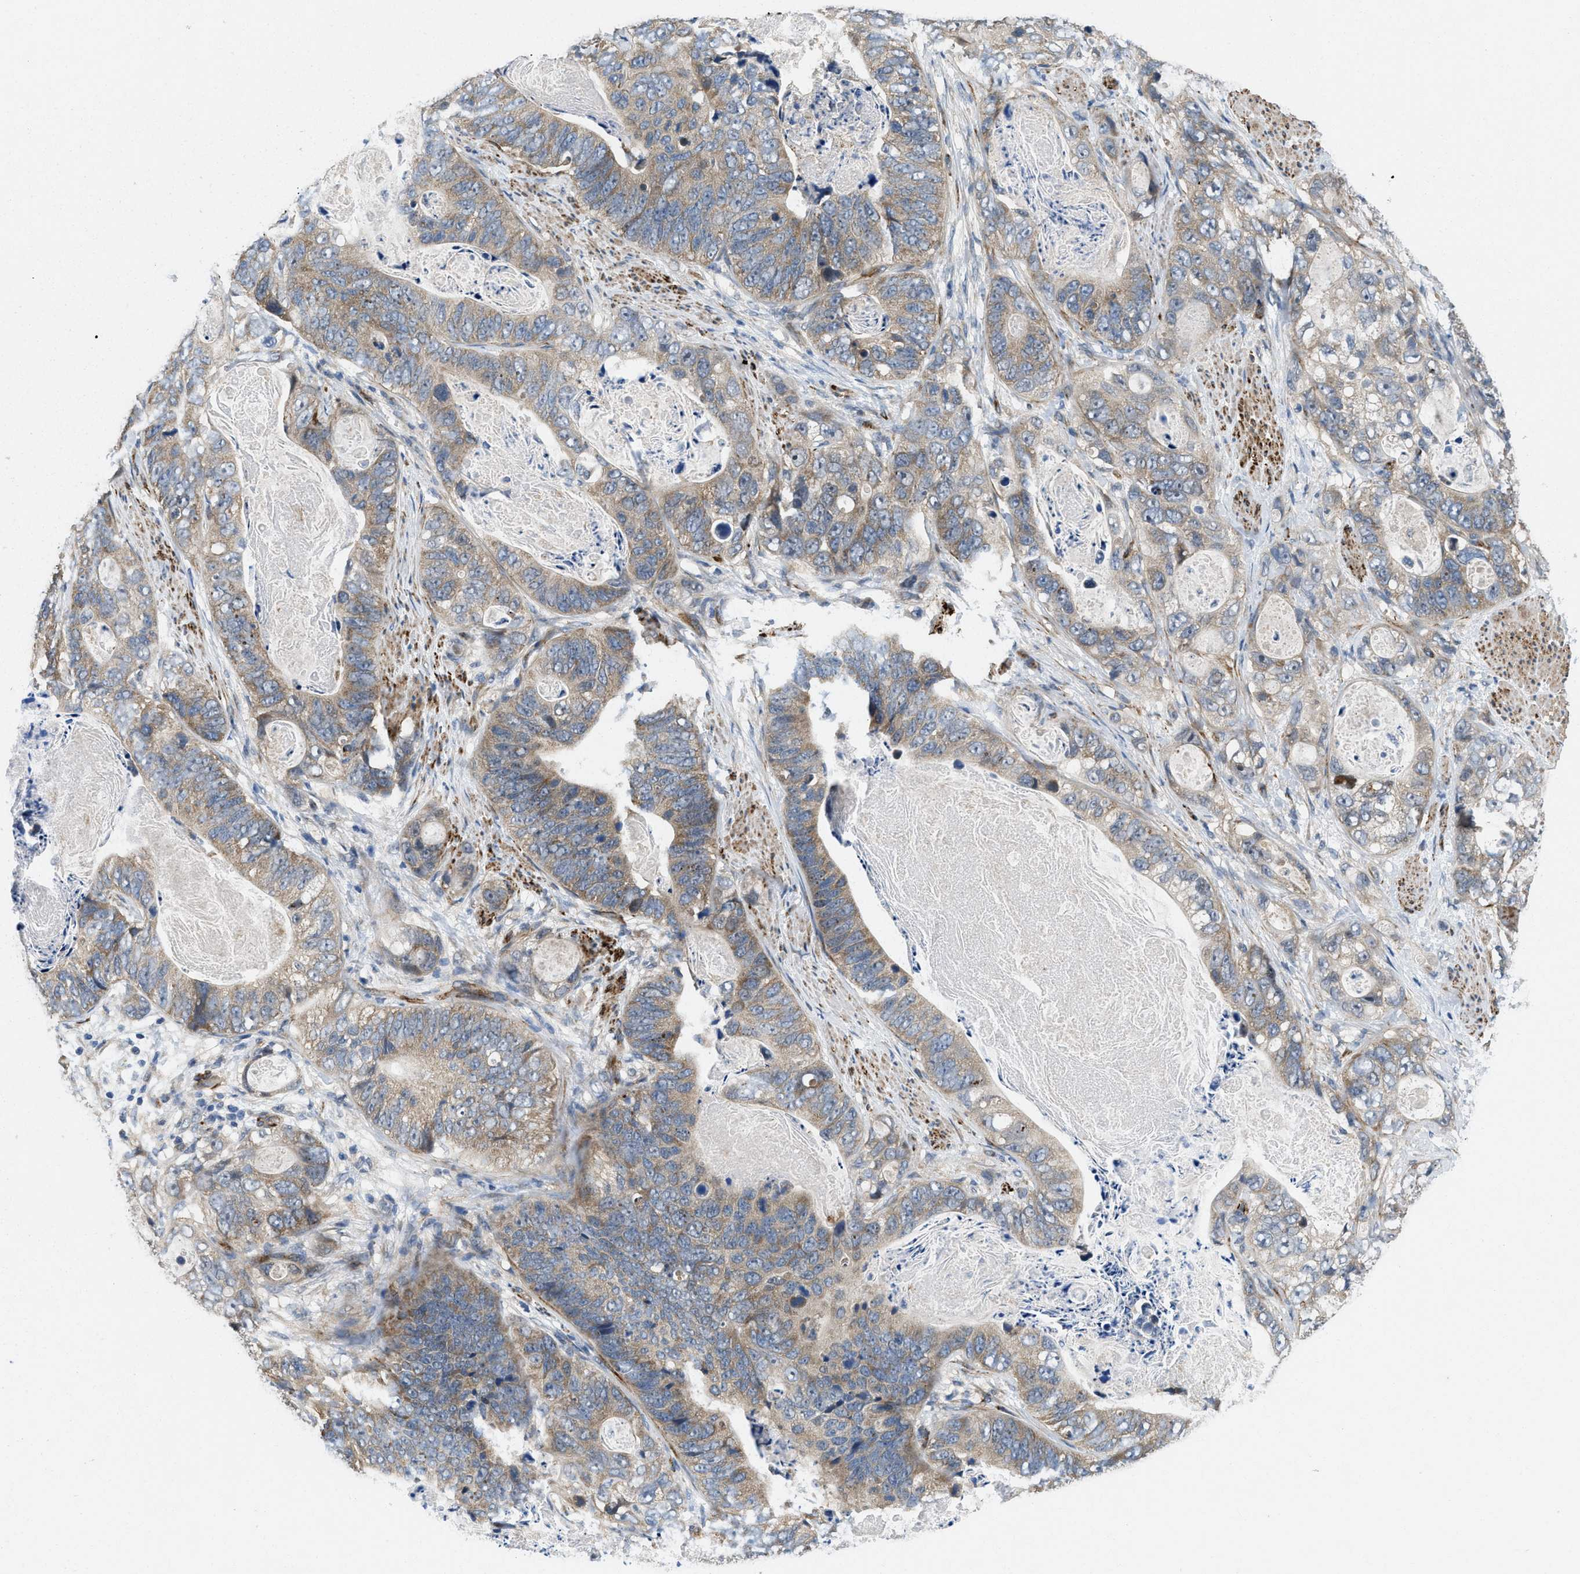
{"staining": {"intensity": "weak", "quantity": ">75%", "location": "cytoplasmic/membranous"}, "tissue": "stomach cancer", "cell_type": "Tumor cells", "image_type": "cancer", "snomed": [{"axis": "morphology", "description": "Adenocarcinoma, NOS"}, {"axis": "topography", "description": "Stomach"}], "caption": "Immunohistochemical staining of stomach adenocarcinoma shows low levels of weak cytoplasmic/membranous positivity in approximately >75% of tumor cells. The staining was performed using DAB, with brown indicating positive protein expression. Nuclei are stained blue with hematoxylin.", "gene": "ZNF599", "patient": {"sex": "female", "age": 89}}